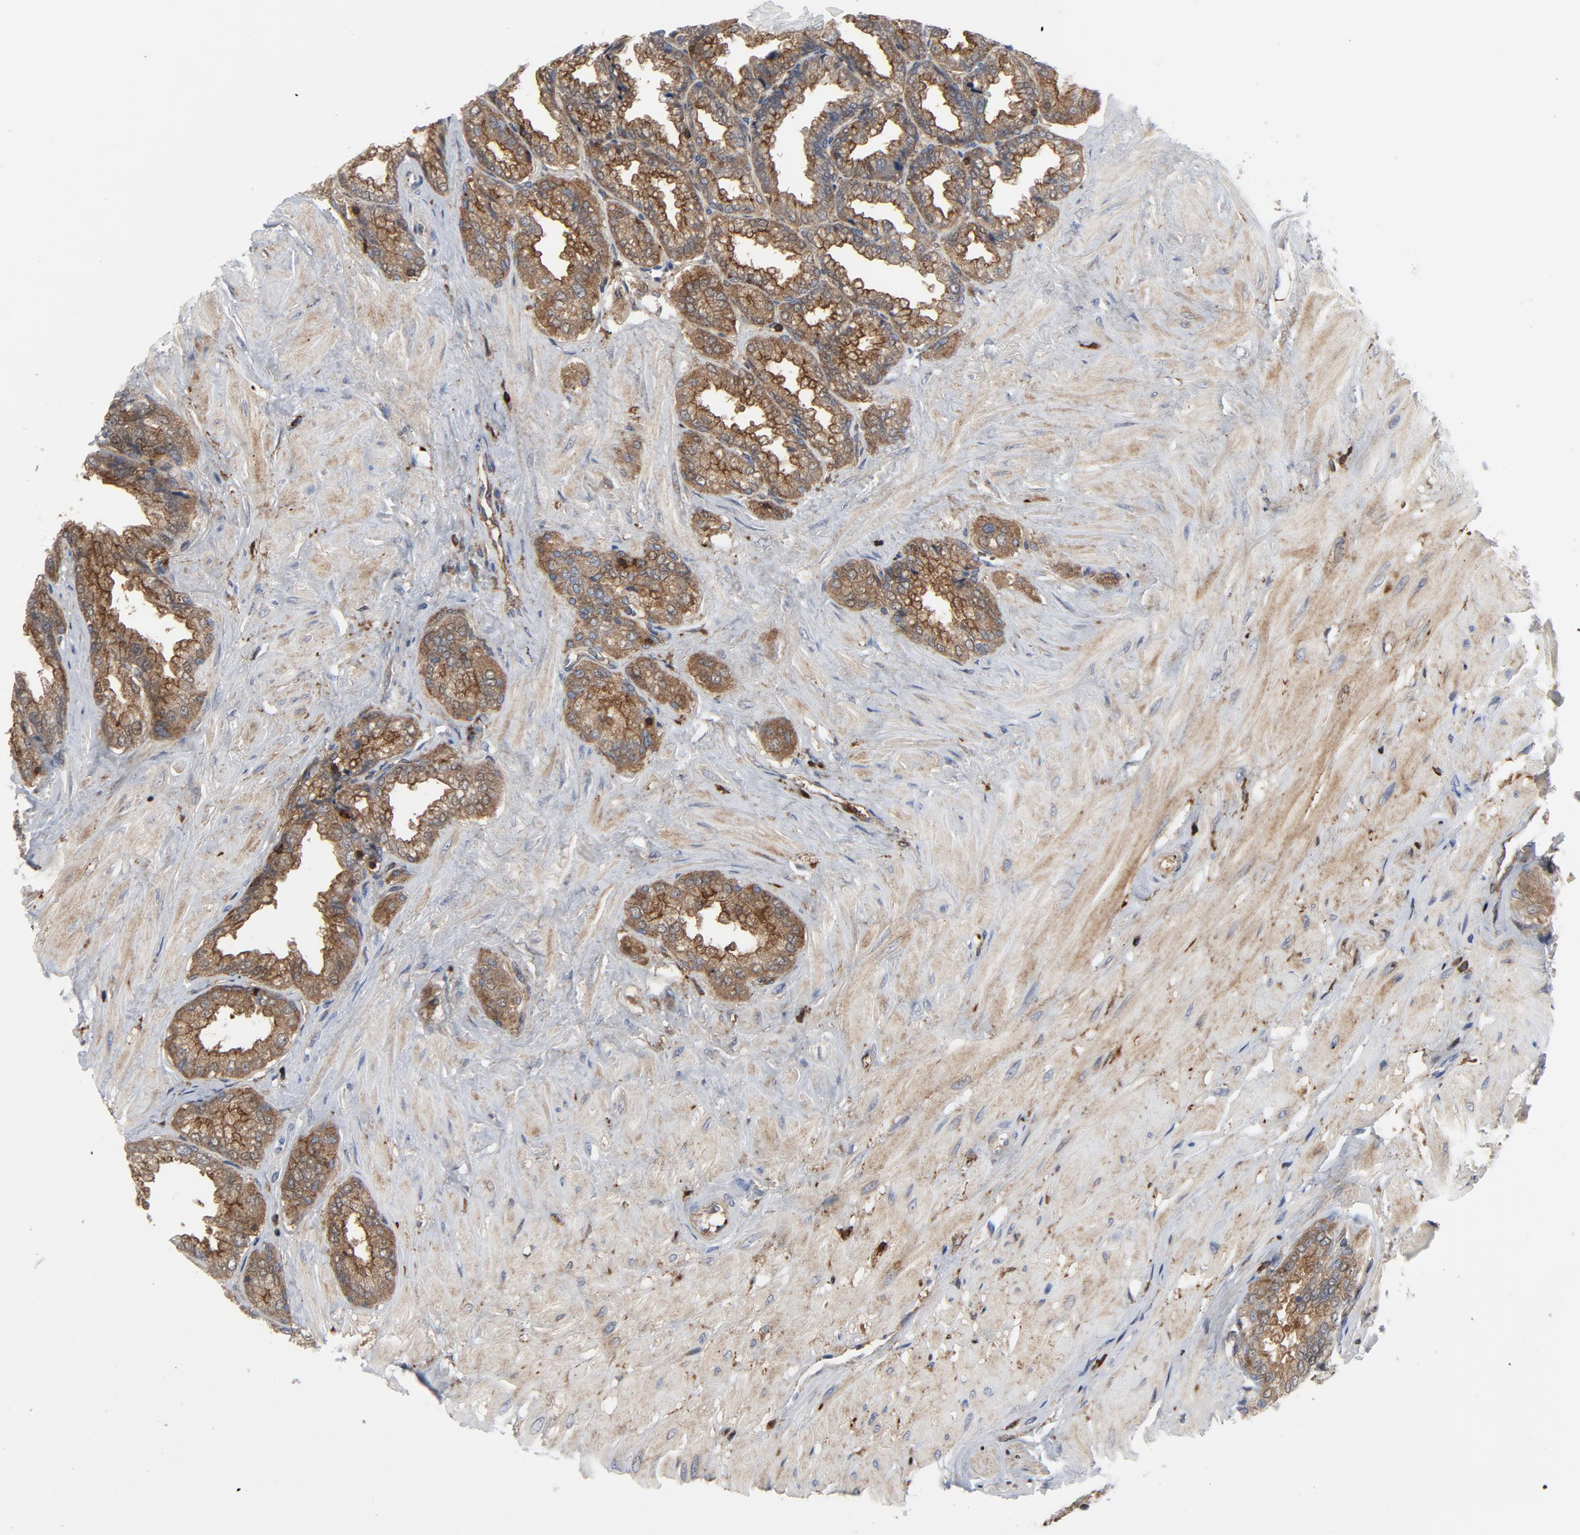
{"staining": {"intensity": "moderate", "quantity": ">75%", "location": "cytoplasmic/membranous"}, "tissue": "seminal vesicle", "cell_type": "Glandular cells", "image_type": "normal", "snomed": [{"axis": "morphology", "description": "Normal tissue, NOS"}, {"axis": "topography", "description": "Seminal veicle"}], "caption": "Brown immunohistochemical staining in normal seminal vesicle displays moderate cytoplasmic/membranous staining in approximately >75% of glandular cells. (DAB (3,3'-diaminobenzidine) IHC with brightfield microscopy, high magnification).", "gene": "YES1", "patient": {"sex": "male", "age": 46}}